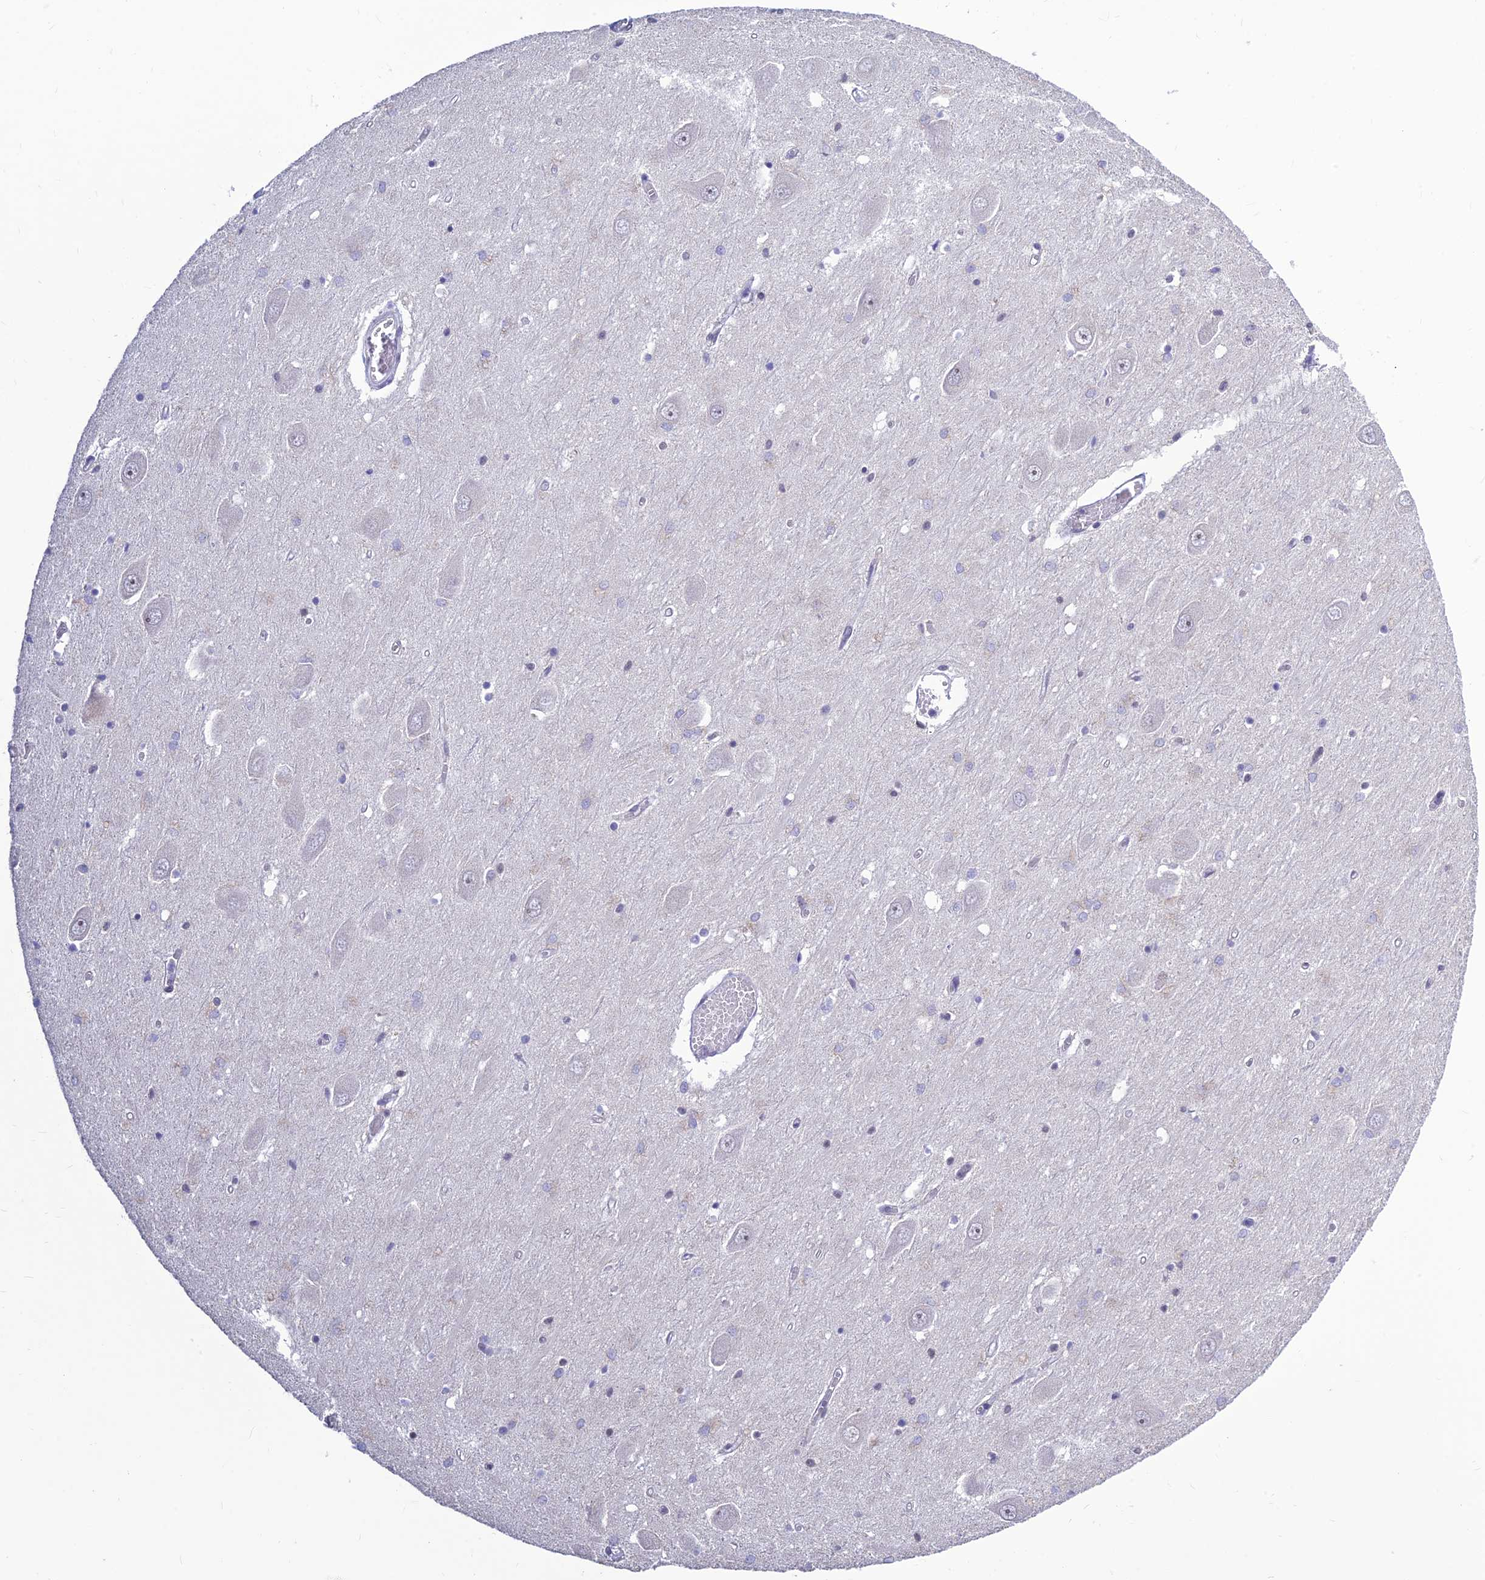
{"staining": {"intensity": "negative", "quantity": "none", "location": "none"}, "tissue": "hippocampus", "cell_type": "Glial cells", "image_type": "normal", "snomed": [{"axis": "morphology", "description": "Normal tissue, NOS"}, {"axis": "topography", "description": "Hippocampus"}], "caption": "Immunohistochemistry of normal hippocampus exhibits no expression in glial cells.", "gene": "POLR1G", "patient": {"sex": "male", "age": 70}}